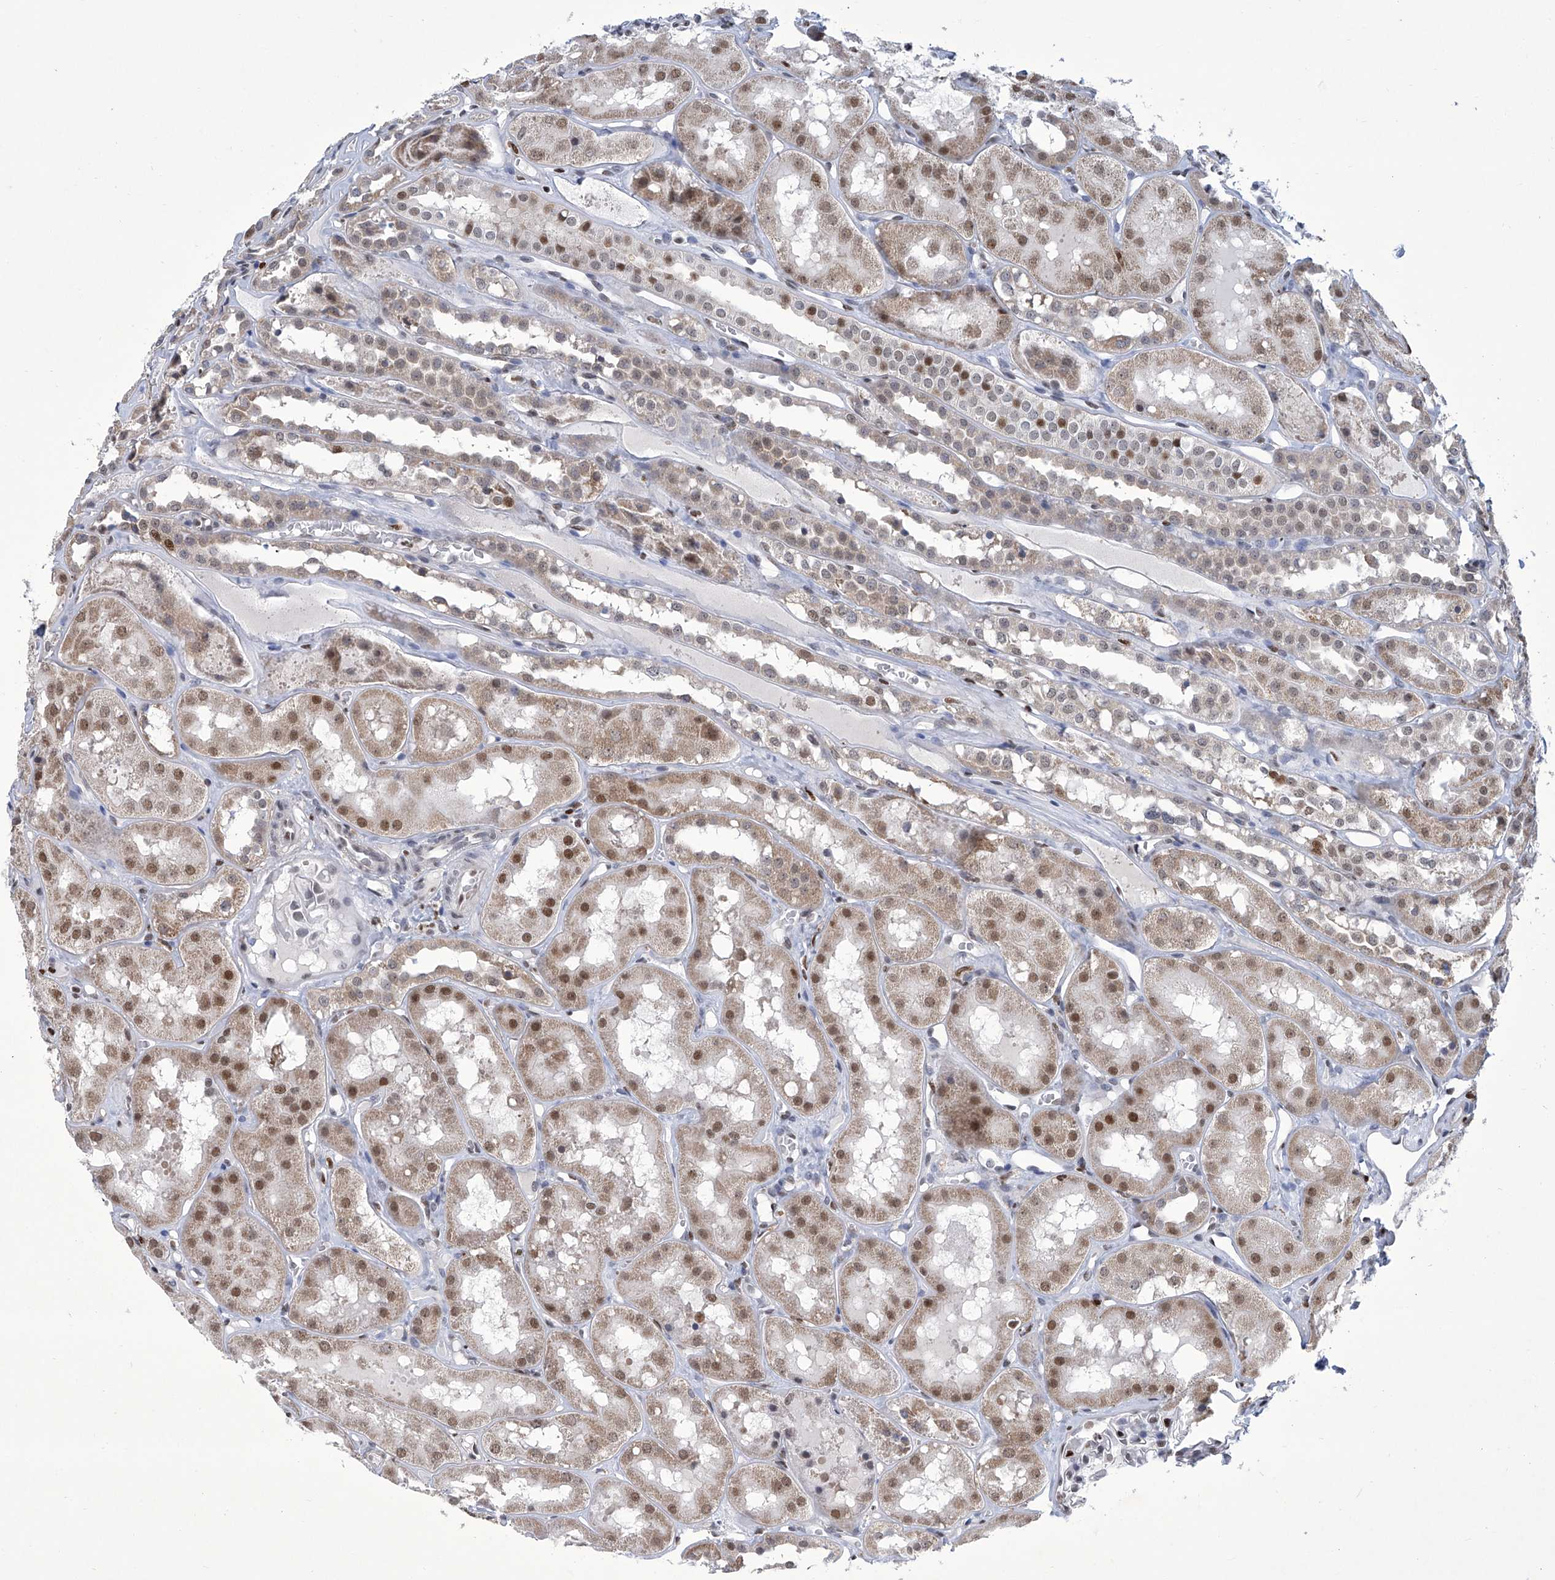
{"staining": {"intensity": "moderate", "quantity": "<25%", "location": "nuclear"}, "tissue": "kidney", "cell_type": "Cells in glomeruli", "image_type": "normal", "snomed": [{"axis": "morphology", "description": "Normal tissue, NOS"}, {"axis": "topography", "description": "Kidney"}], "caption": "High-magnification brightfield microscopy of benign kidney stained with DAB (brown) and counterstained with hematoxylin (blue). cells in glomeruli exhibit moderate nuclear staining is identified in about<25% of cells. (DAB (3,3'-diaminobenzidine) IHC, brown staining for protein, blue staining for nuclei).", "gene": "SREBF2", "patient": {"sex": "male", "age": 16}}